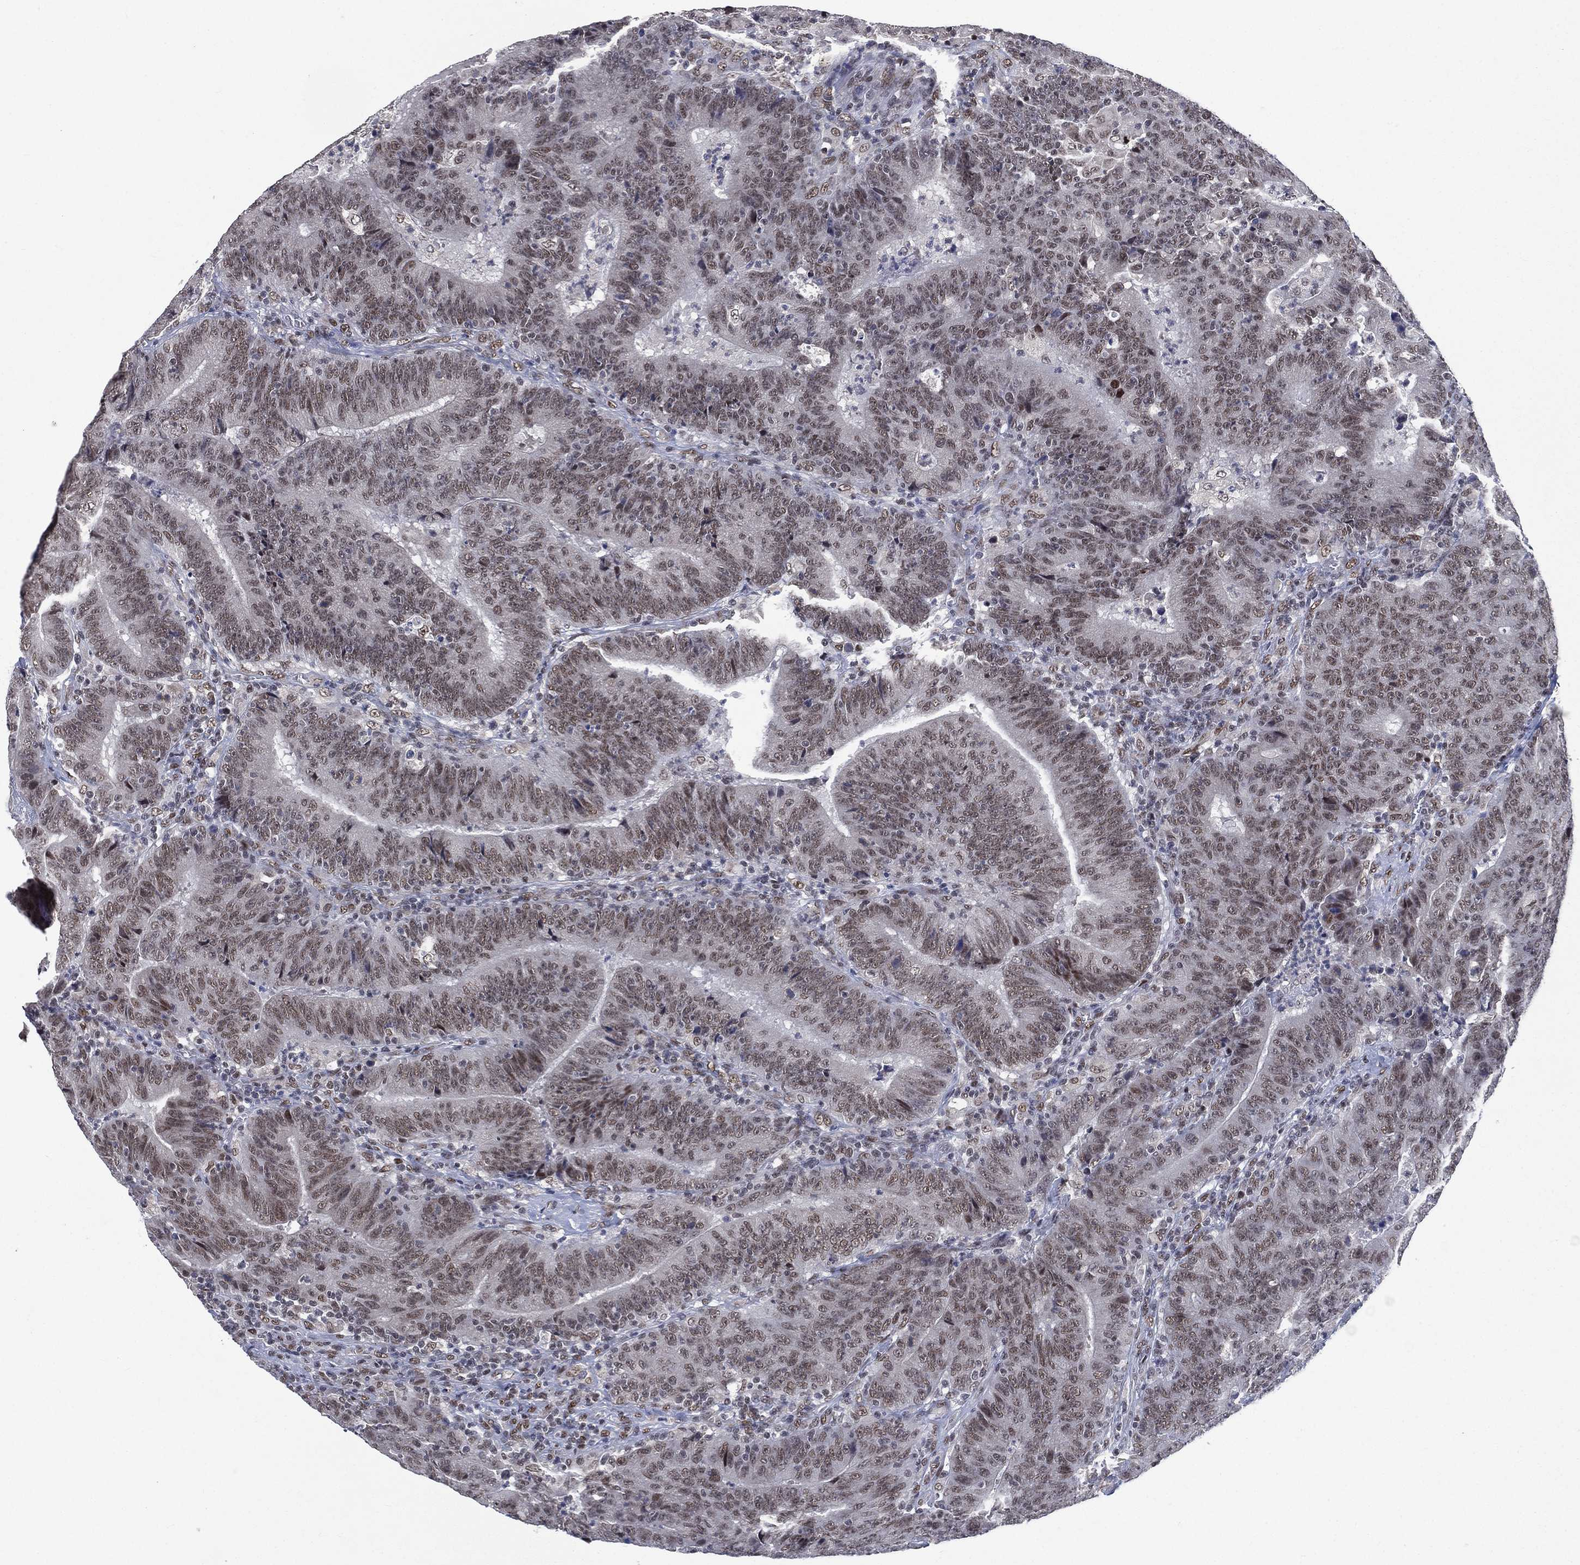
{"staining": {"intensity": "weak", "quantity": ">75%", "location": "nuclear"}, "tissue": "colorectal cancer", "cell_type": "Tumor cells", "image_type": "cancer", "snomed": [{"axis": "morphology", "description": "Adenocarcinoma, NOS"}, {"axis": "topography", "description": "Colon"}], "caption": "A photomicrograph of human adenocarcinoma (colorectal) stained for a protein displays weak nuclear brown staining in tumor cells.", "gene": "YLPM1", "patient": {"sex": "female", "age": 75}}